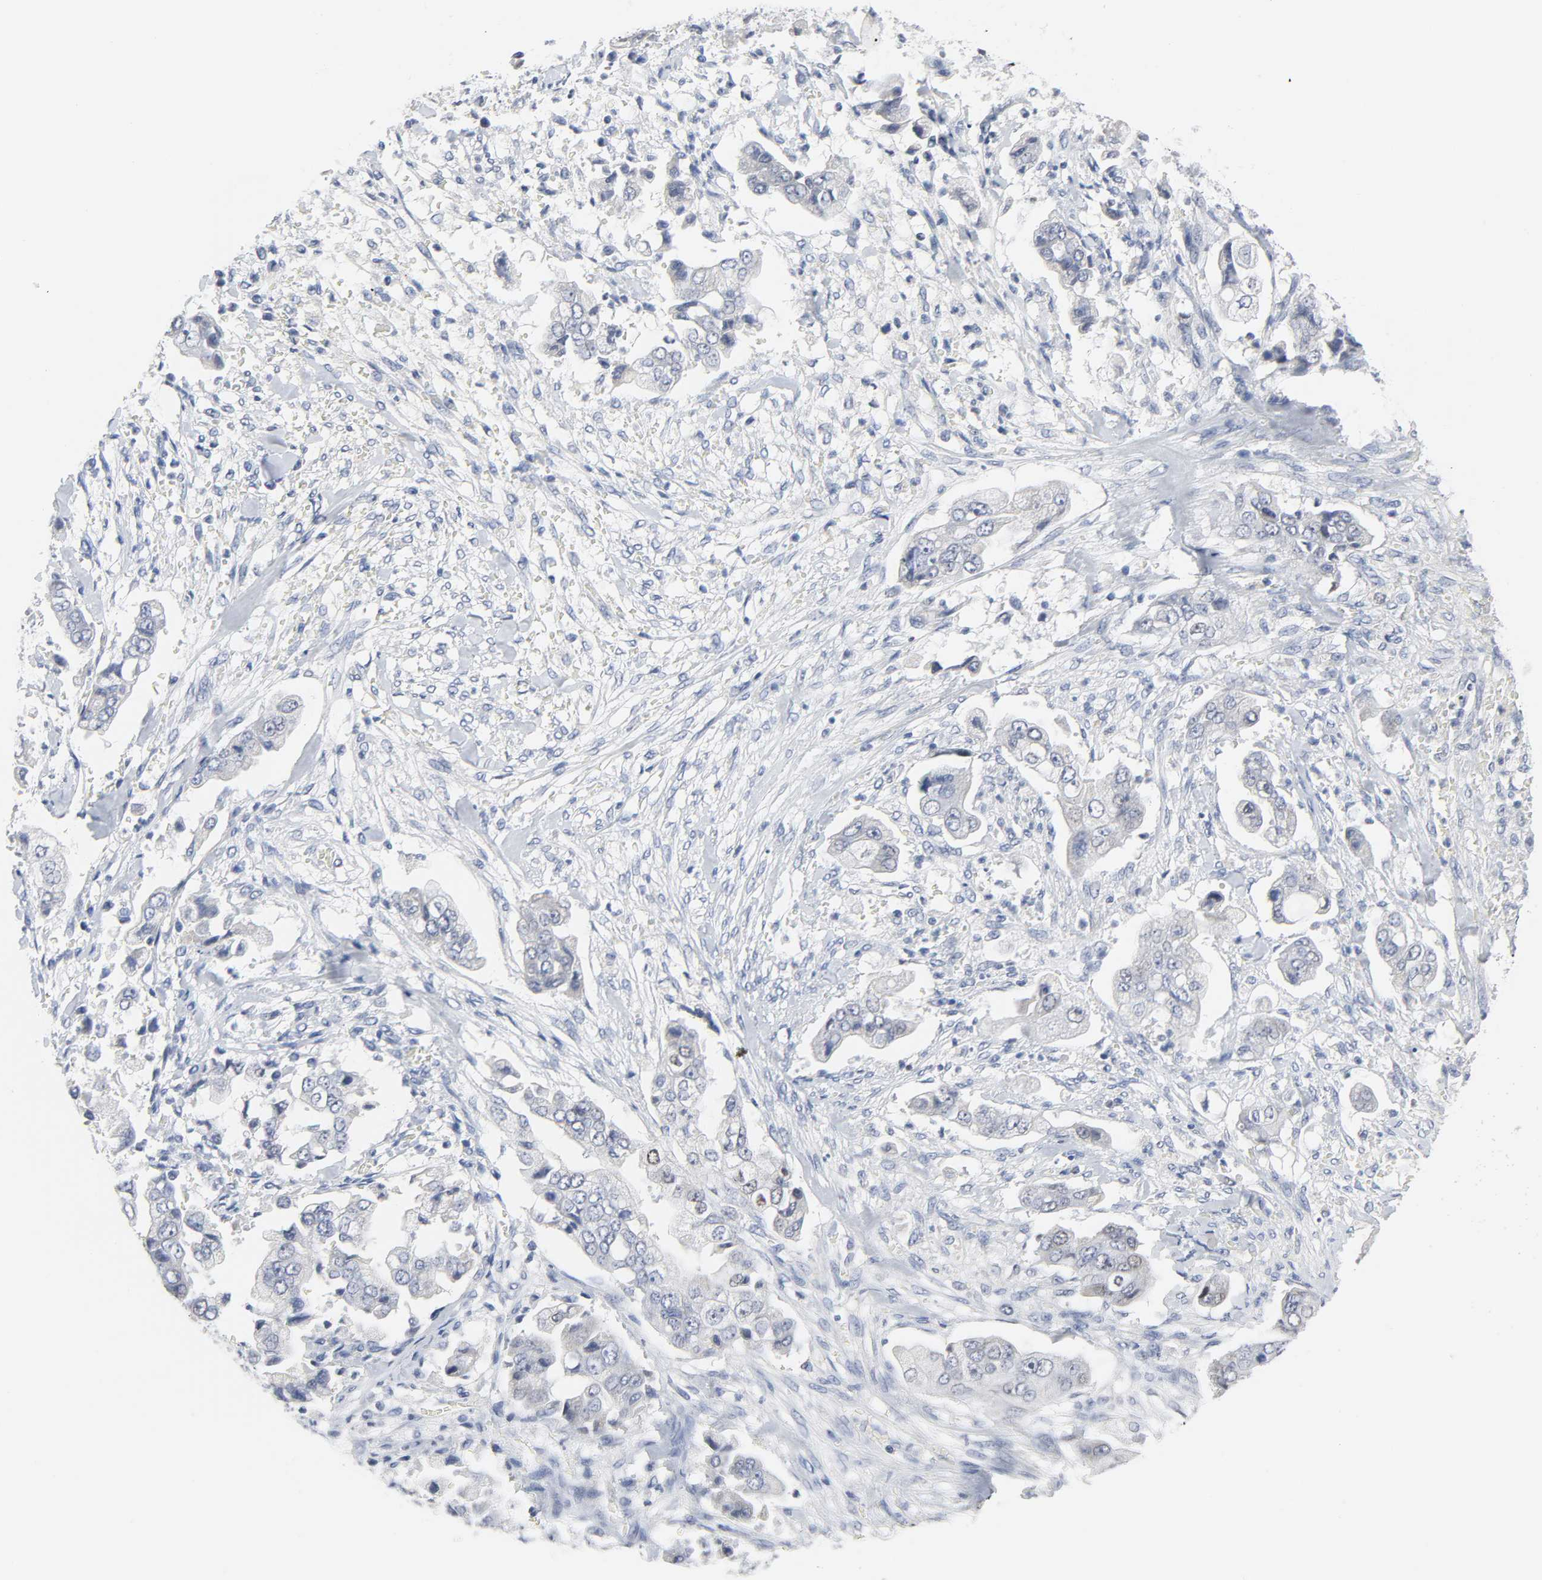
{"staining": {"intensity": "negative", "quantity": "none", "location": "none"}, "tissue": "stomach cancer", "cell_type": "Tumor cells", "image_type": "cancer", "snomed": [{"axis": "morphology", "description": "Adenocarcinoma, NOS"}, {"axis": "topography", "description": "Stomach"}], "caption": "IHC of stomach cancer (adenocarcinoma) shows no expression in tumor cells.", "gene": "WEE1", "patient": {"sex": "male", "age": 62}}